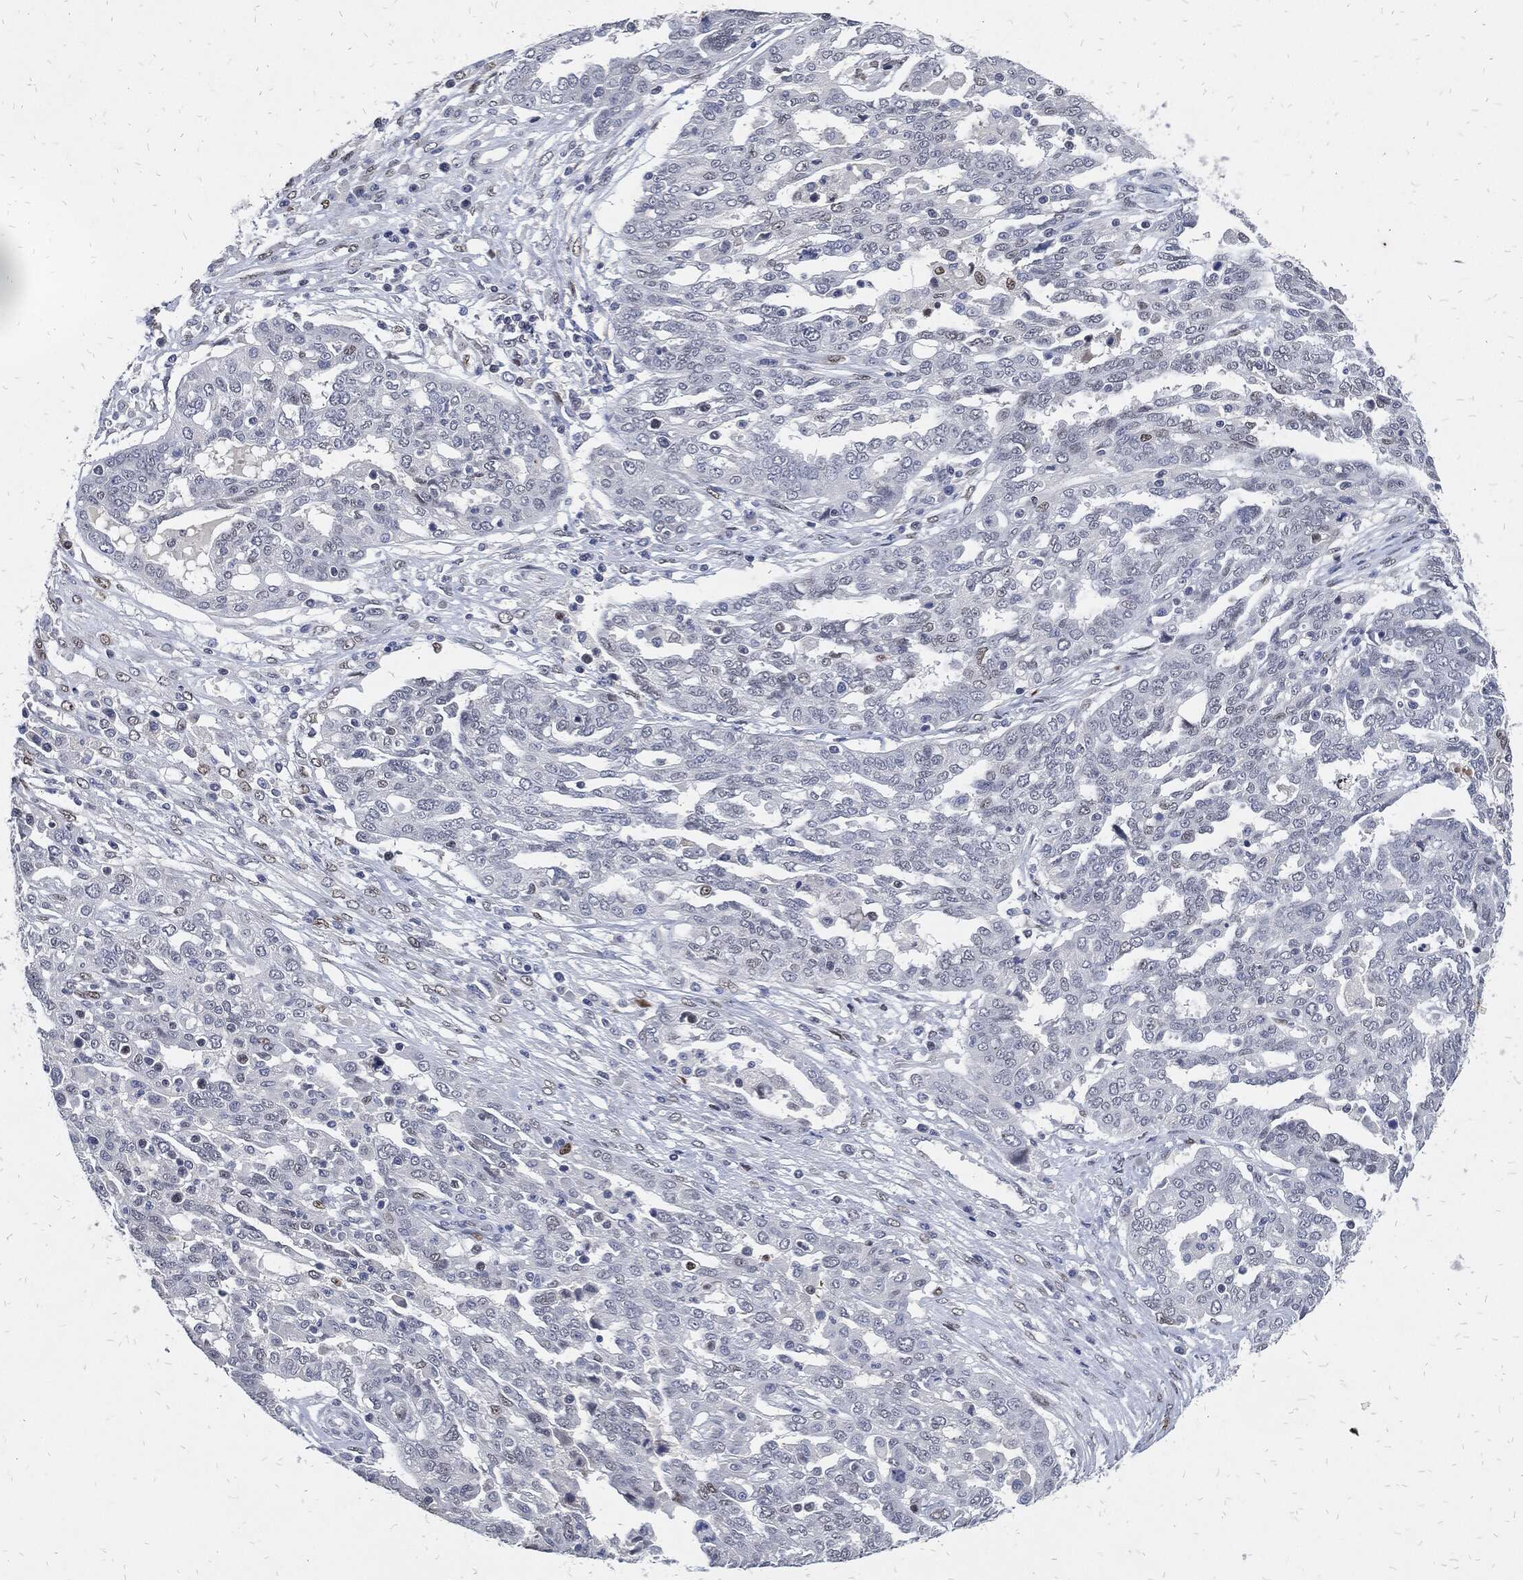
{"staining": {"intensity": "negative", "quantity": "none", "location": "none"}, "tissue": "ovarian cancer", "cell_type": "Tumor cells", "image_type": "cancer", "snomed": [{"axis": "morphology", "description": "Cystadenocarcinoma, serous, NOS"}, {"axis": "topography", "description": "Ovary"}], "caption": "This is a micrograph of immunohistochemistry (IHC) staining of ovarian cancer (serous cystadenocarcinoma), which shows no staining in tumor cells.", "gene": "JUN", "patient": {"sex": "female", "age": 67}}